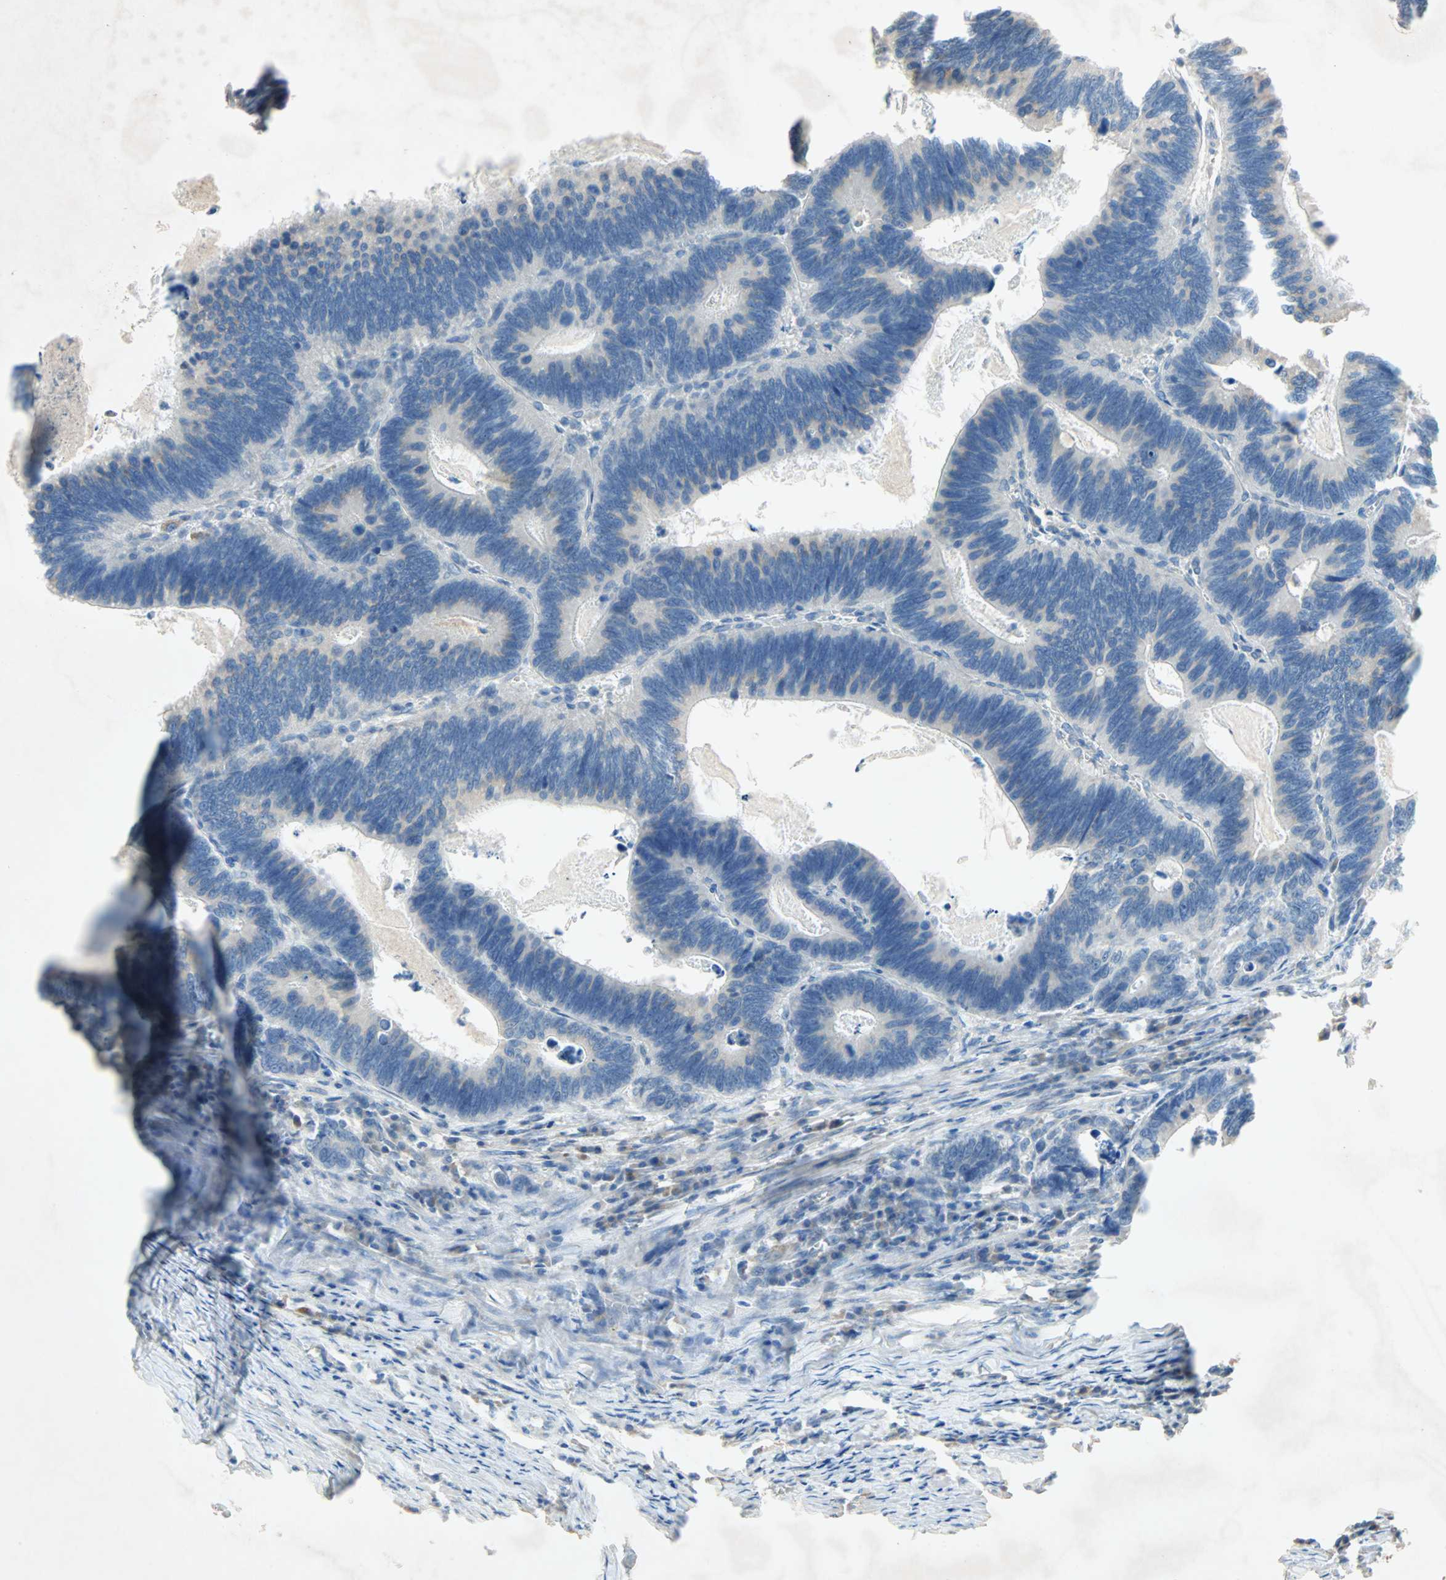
{"staining": {"intensity": "negative", "quantity": "none", "location": "none"}, "tissue": "colorectal cancer", "cell_type": "Tumor cells", "image_type": "cancer", "snomed": [{"axis": "morphology", "description": "Adenocarcinoma, NOS"}, {"axis": "topography", "description": "Colon"}], "caption": "IHC histopathology image of neoplastic tissue: colorectal cancer stained with DAB (3,3'-diaminobenzidine) shows no significant protein positivity in tumor cells.", "gene": "XYLT1", "patient": {"sex": "male", "age": 72}}